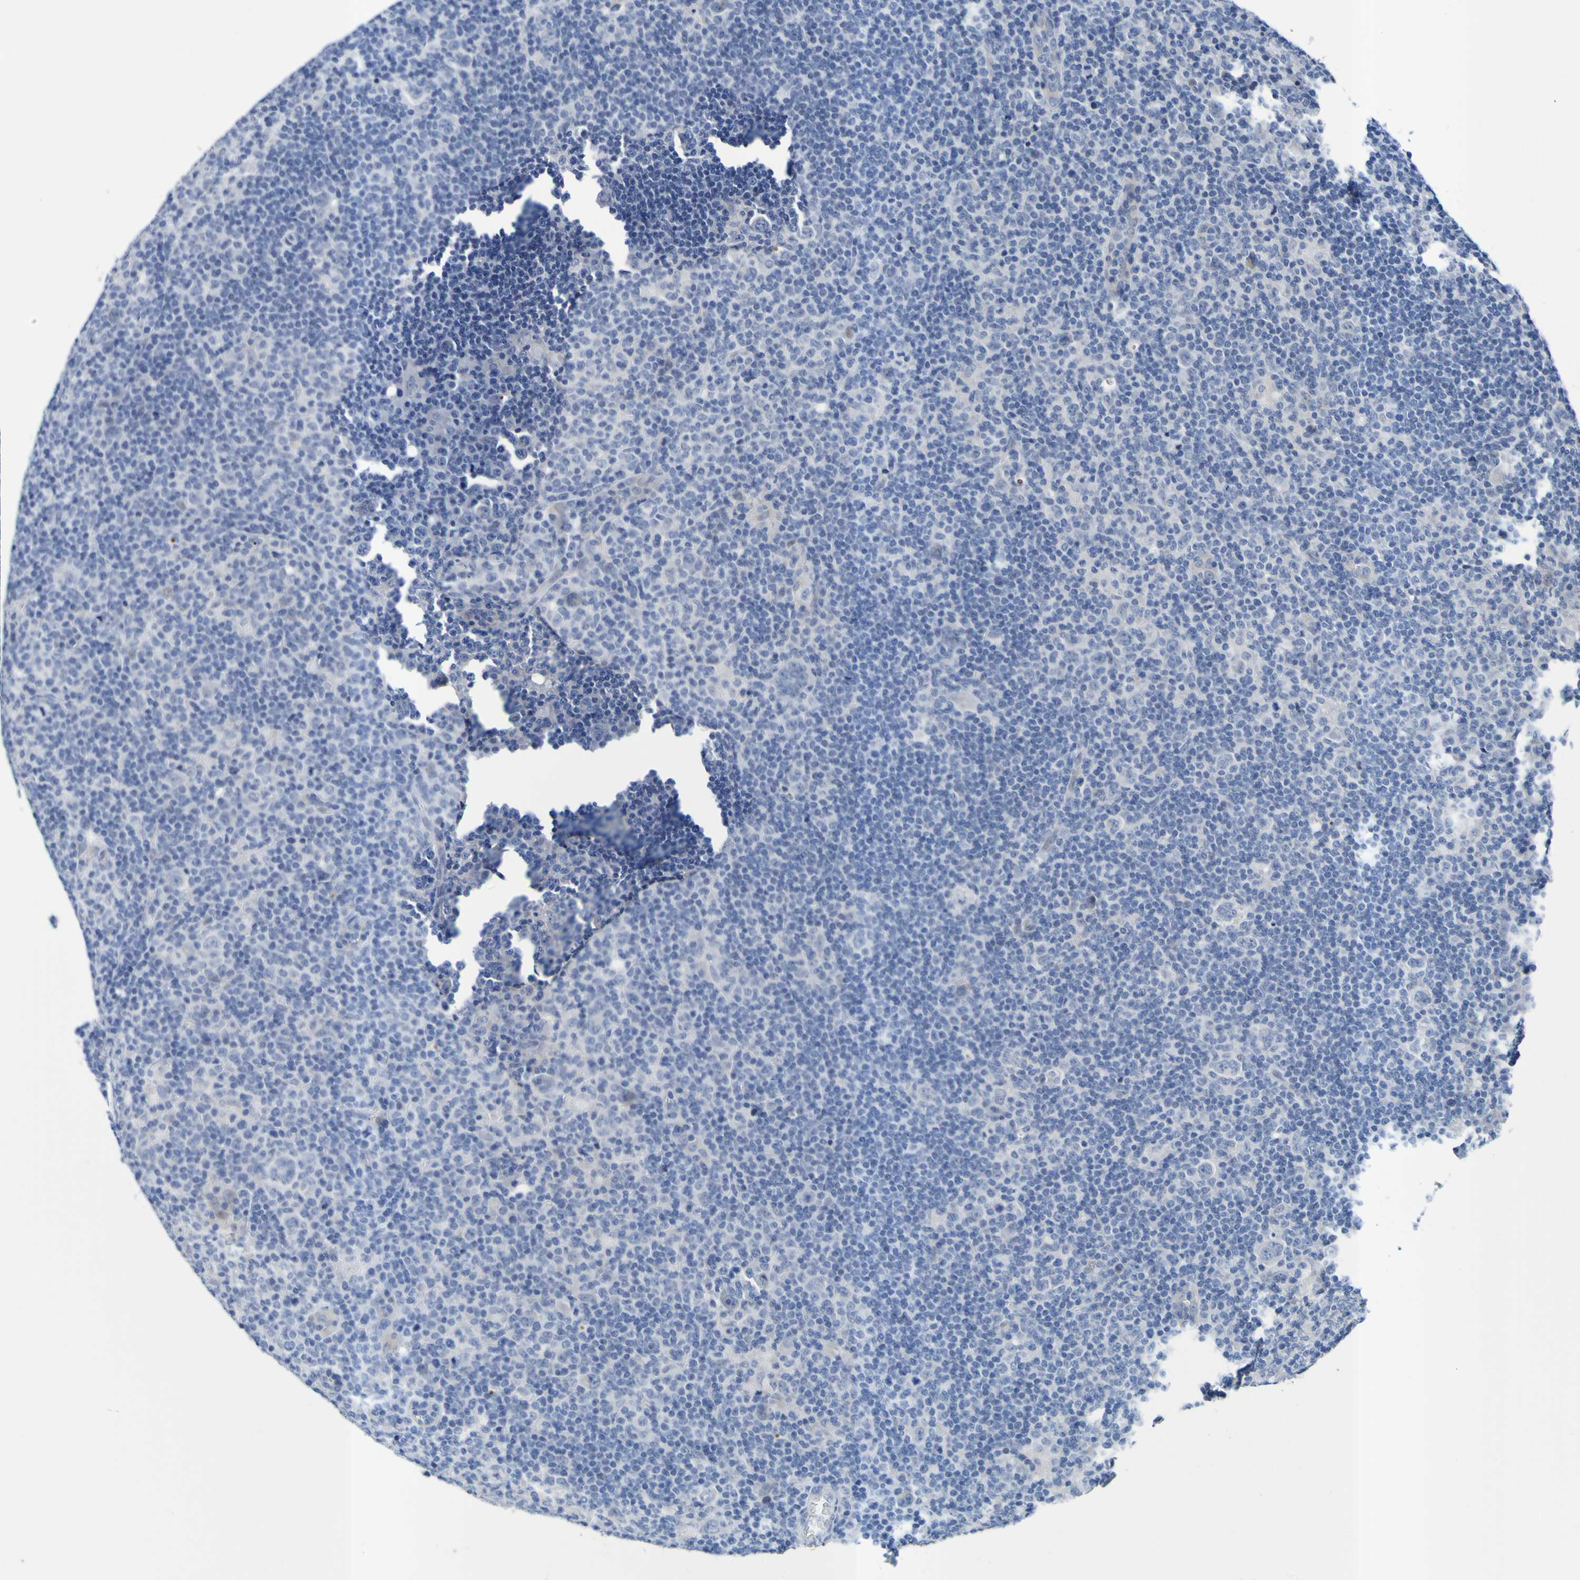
{"staining": {"intensity": "negative", "quantity": "none", "location": "none"}, "tissue": "lymphoma", "cell_type": "Tumor cells", "image_type": "cancer", "snomed": [{"axis": "morphology", "description": "Hodgkin's disease, NOS"}, {"axis": "topography", "description": "Lymph node"}], "caption": "Immunohistochemistry micrograph of human Hodgkin's disease stained for a protein (brown), which demonstrates no positivity in tumor cells.", "gene": "VMA21", "patient": {"sex": "female", "age": 57}}